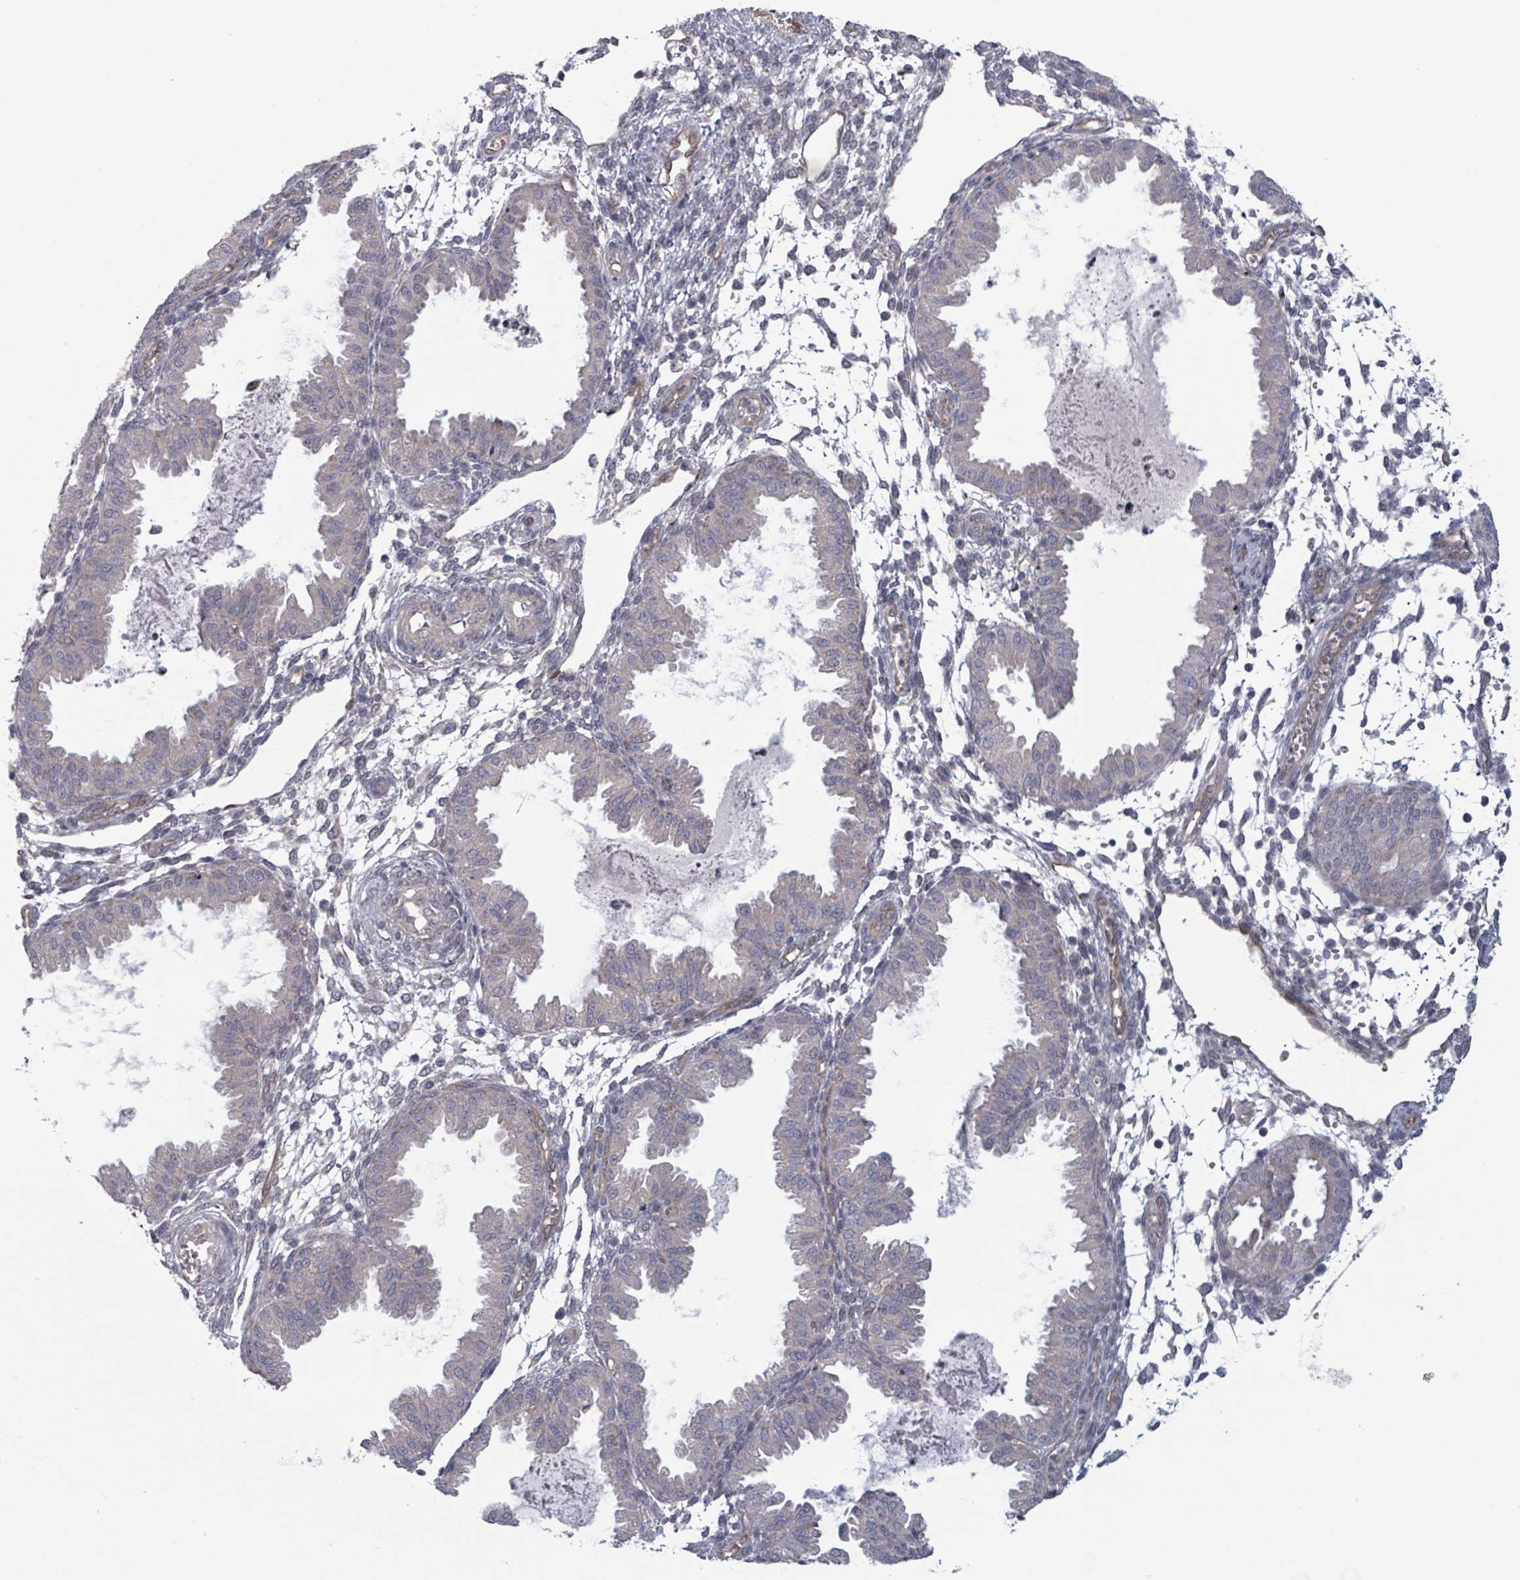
{"staining": {"intensity": "negative", "quantity": "none", "location": "none"}, "tissue": "endometrium", "cell_type": "Cells in endometrial stroma", "image_type": "normal", "snomed": [{"axis": "morphology", "description": "Normal tissue, NOS"}, {"axis": "topography", "description": "Endometrium"}], "caption": "Immunohistochemistry (IHC) micrograph of normal endometrium: endometrium stained with DAB (3,3'-diaminobenzidine) reveals no significant protein staining in cells in endometrial stroma. Brightfield microscopy of immunohistochemistry stained with DAB (3,3'-diaminobenzidine) (brown) and hematoxylin (blue), captured at high magnification.", "gene": "FKBP1A", "patient": {"sex": "female", "age": 33}}